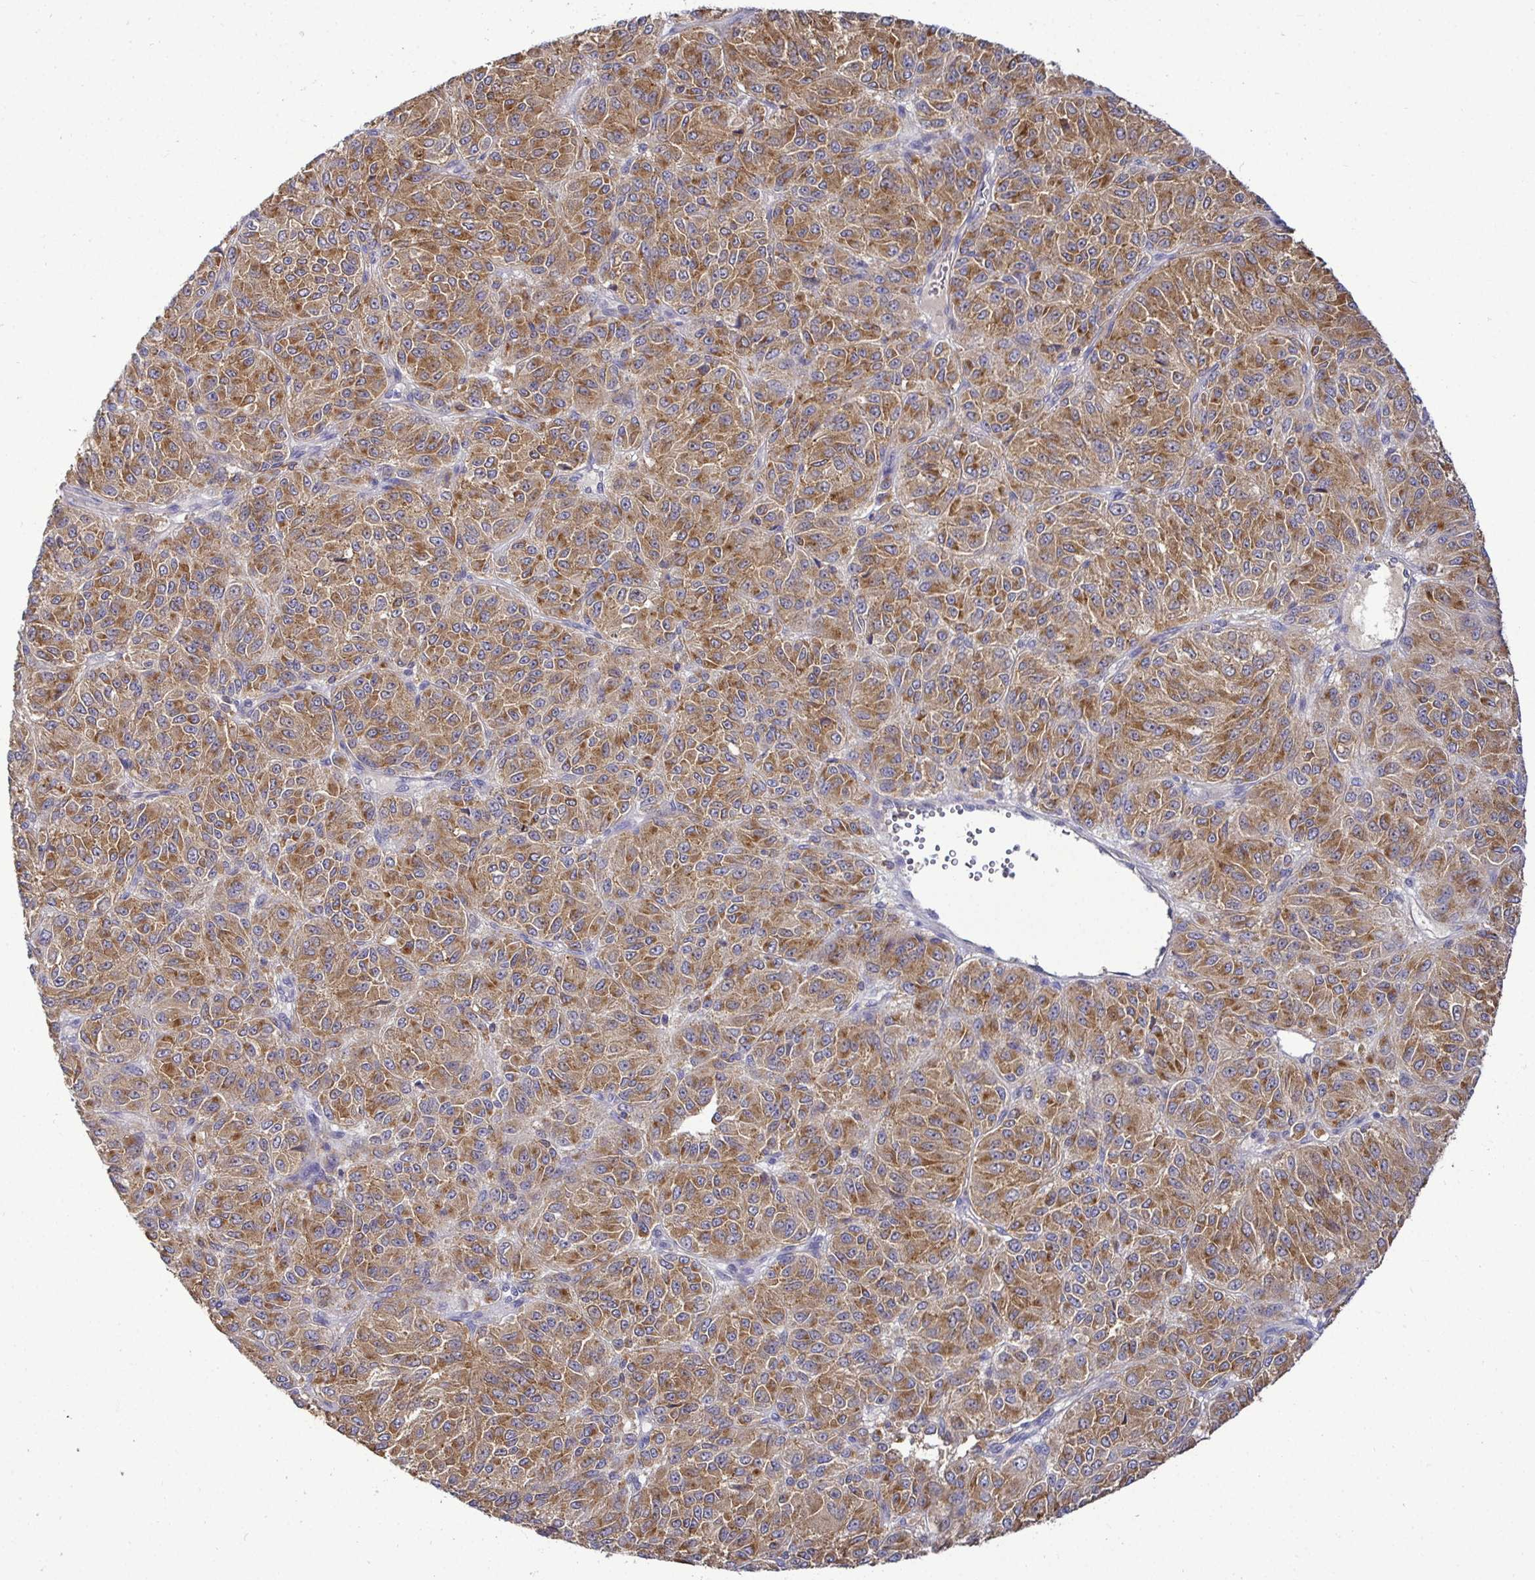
{"staining": {"intensity": "moderate", "quantity": ">75%", "location": "cytoplasmic/membranous"}, "tissue": "melanoma", "cell_type": "Tumor cells", "image_type": "cancer", "snomed": [{"axis": "morphology", "description": "Malignant melanoma, Metastatic site"}, {"axis": "topography", "description": "Brain"}], "caption": "Melanoma stained with immunohistochemistry (IHC) shows moderate cytoplasmic/membranous positivity in about >75% of tumor cells. The staining is performed using DAB (3,3'-diaminobenzidine) brown chromogen to label protein expression. The nuclei are counter-stained blue using hematoxylin.", "gene": "ATP6V1F", "patient": {"sex": "female", "age": 56}}